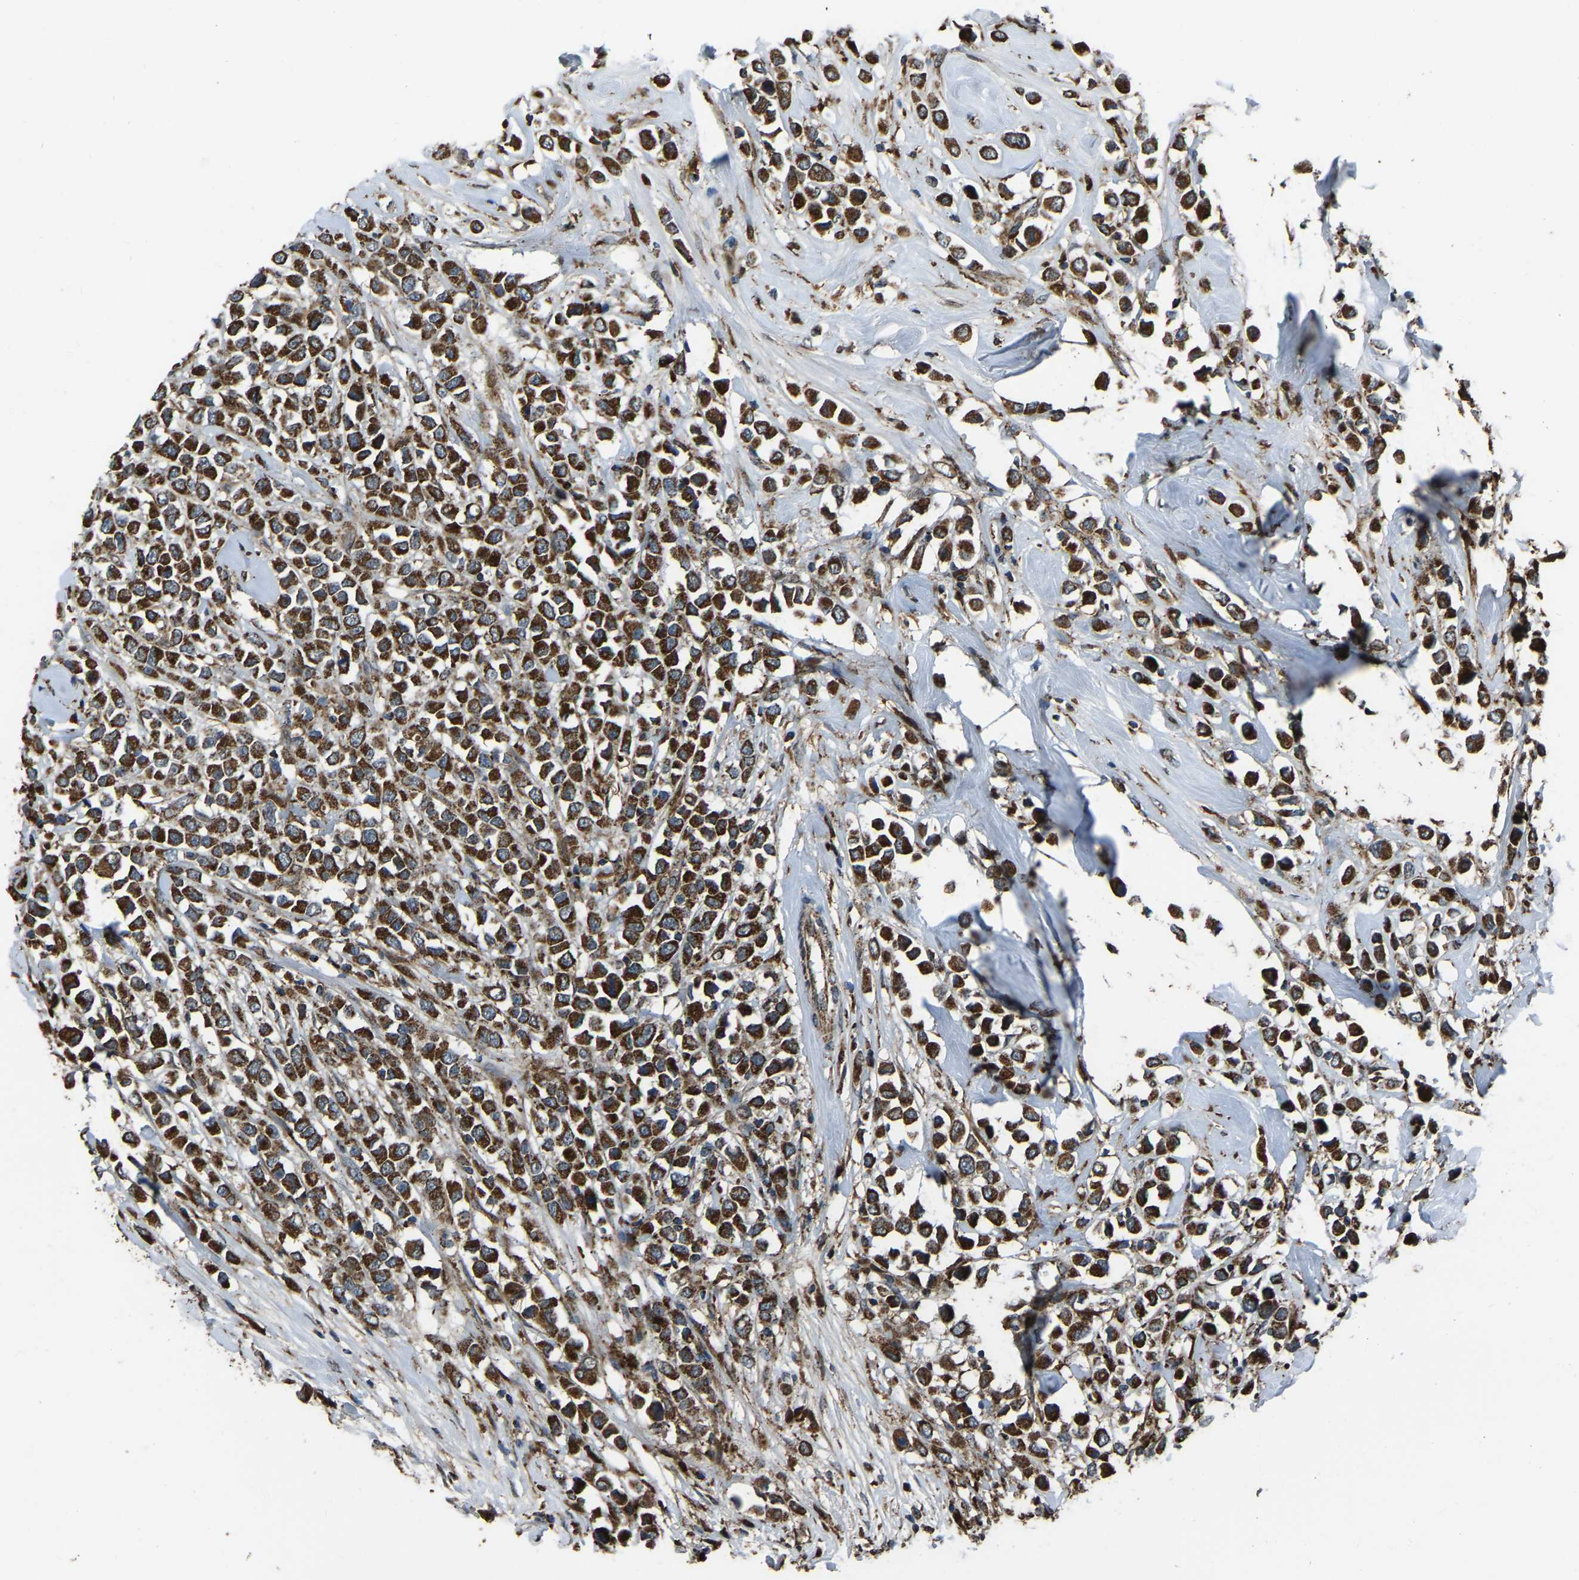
{"staining": {"intensity": "strong", "quantity": ">75%", "location": "cytoplasmic/membranous"}, "tissue": "breast cancer", "cell_type": "Tumor cells", "image_type": "cancer", "snomed": [{"axis": "morphology", "description": "Duct carcinoma"}, {"axis": "topography", "description": "Breast"}], "caption": "Human breast cancer stained with a brown dye displays strong cytoplasmic/membranous positive expression in approximately >75% of tumor cells.", "gene": "AKR1A1", "patient": {"sex": "female", "age": 61}}